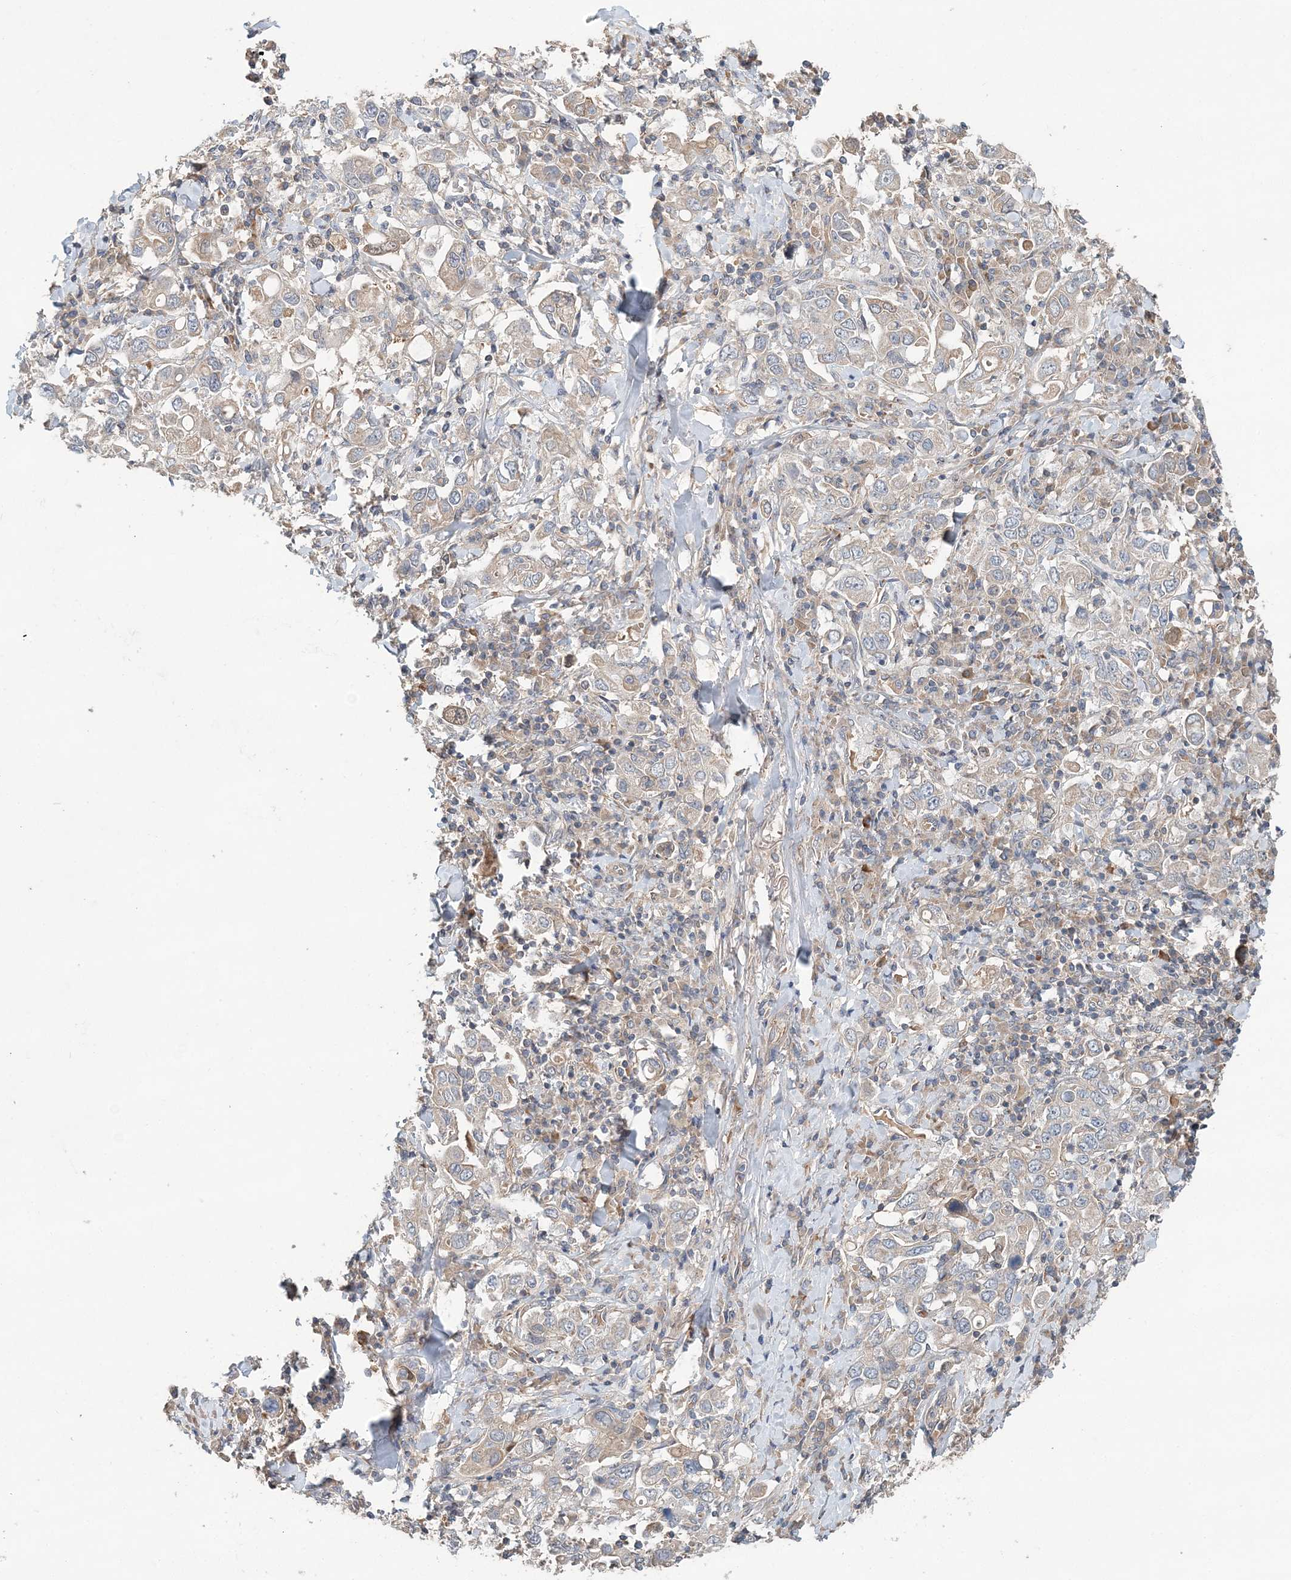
{"staining": {"intensity": "weak", "quantity": "<25%", "location": "cytoplasmic/membranous"}, "tissue": "stomach cancer", "cell_type": "Tumor cells", "image_type": "cancer", "snomed": [{"axis": "morphology", "description": "Adenocarcinoma, NOS"}, {"axis": "topography", "description": "Stomach, upper"}], "caption": "Tumor cells are negative for brown protein staining in stomach adenocarcinoma.", "gene": "SYCP3", "patient": {"sex": "male", "age": 62}}